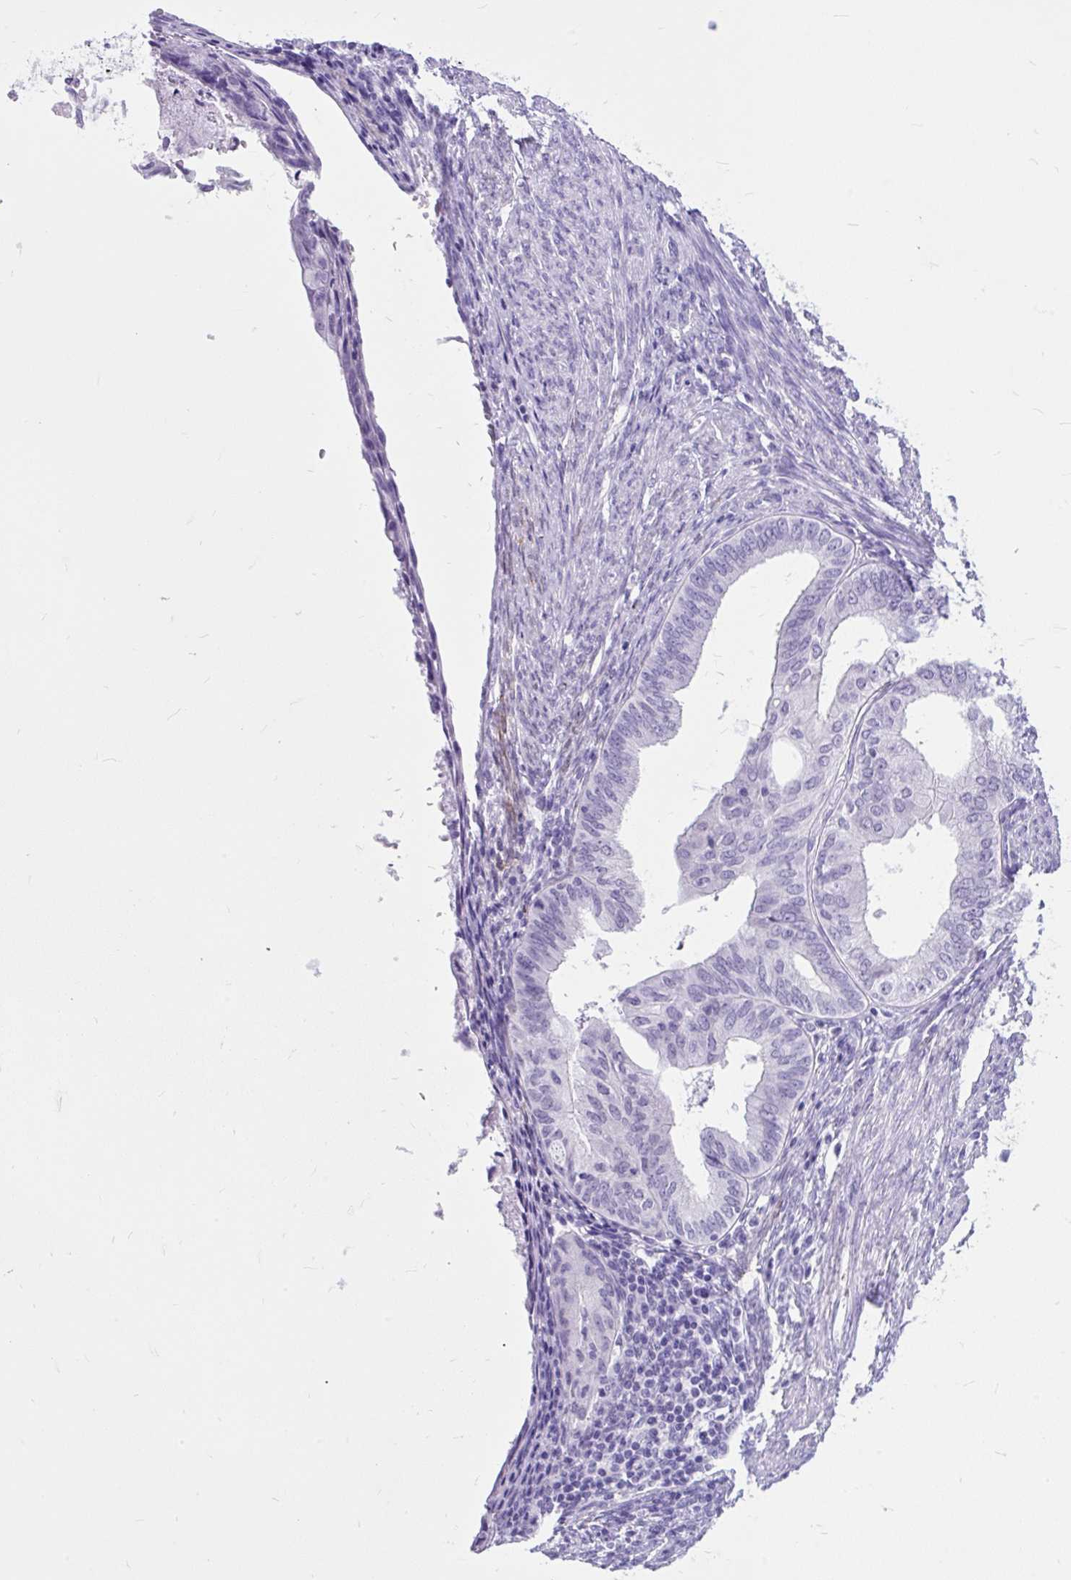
{"staining": {"intensity": "negative", "quantity": "none", "location": "none"}, "tissue": "endometrial cancer", "cell_type": "Tumor cells", "image_type": "cancer", "snomed": [{"axis": "morphology", "description": "Adenocarcinoma, NOS"}, {"axis": "topography", "description": "Endometrium"}], "caption": "This is an IHC image of human endometrial cancer. There is no positivity in tumor cells.", "gene": "SCGB1A1", "patient": {"sex": "female", "age": 86}}